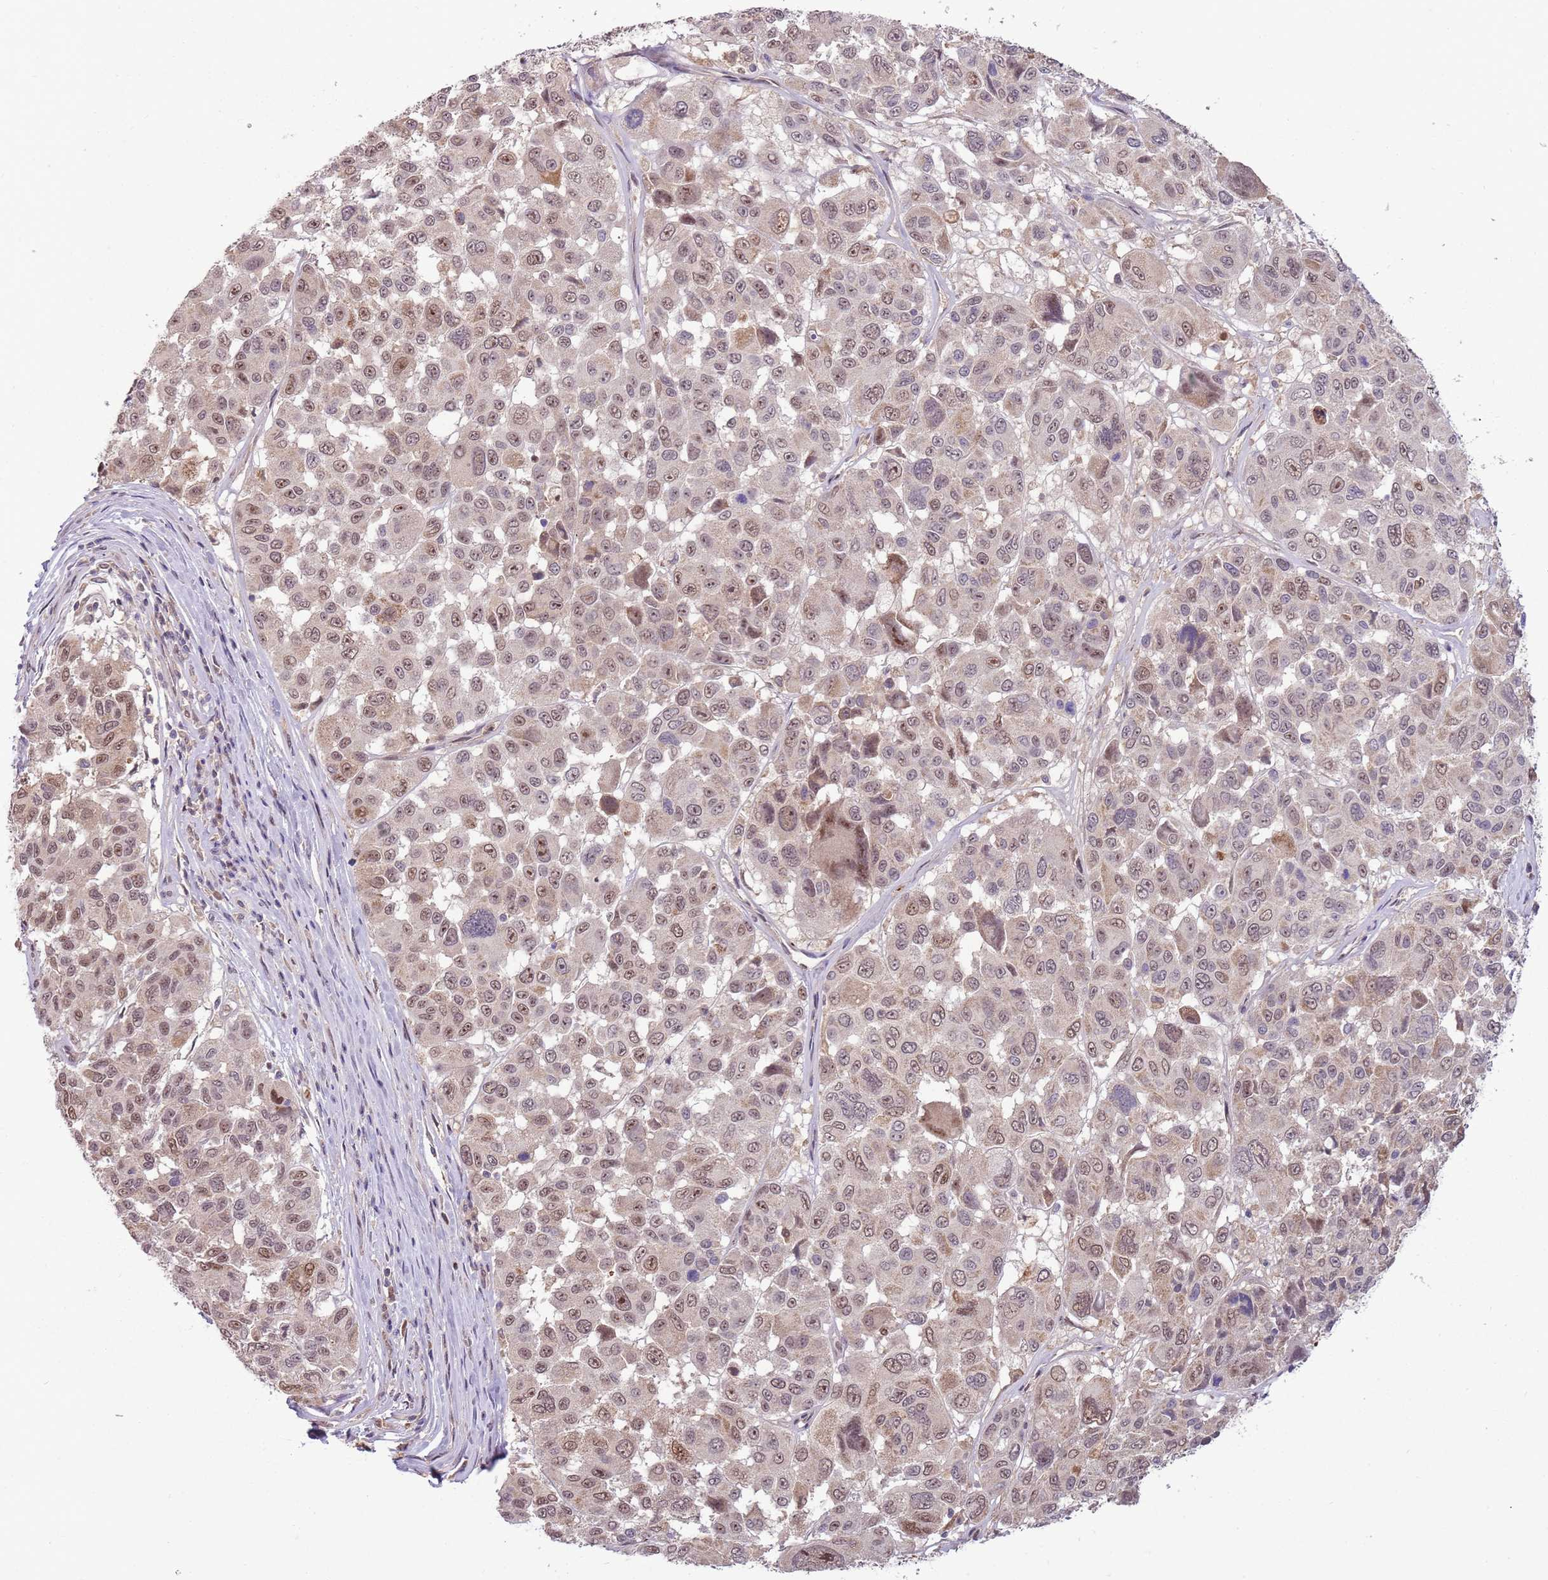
{"staining": {"intensity": "moderate", "quantity": ">75%", "location": "nuclear"}, "tissue": "melanoma", "cell_type": "Tumor cells", "image_type": "cancer", "snomed": [{"axis": "morphology", "description": "Malignant melanoma, NOS"}, {"axis": "topography", "description": "Skin"}], "caption": "Immunohistochemical staining of human malignant melanoma shows medium levels of moderate nuclear protein positivity in approximately >75% of tumor cells. (DAB IHC with brightfield microscopy, high magnification).", "gene": "NBPF6", "patient": {"sex": "female", "age": 66}}